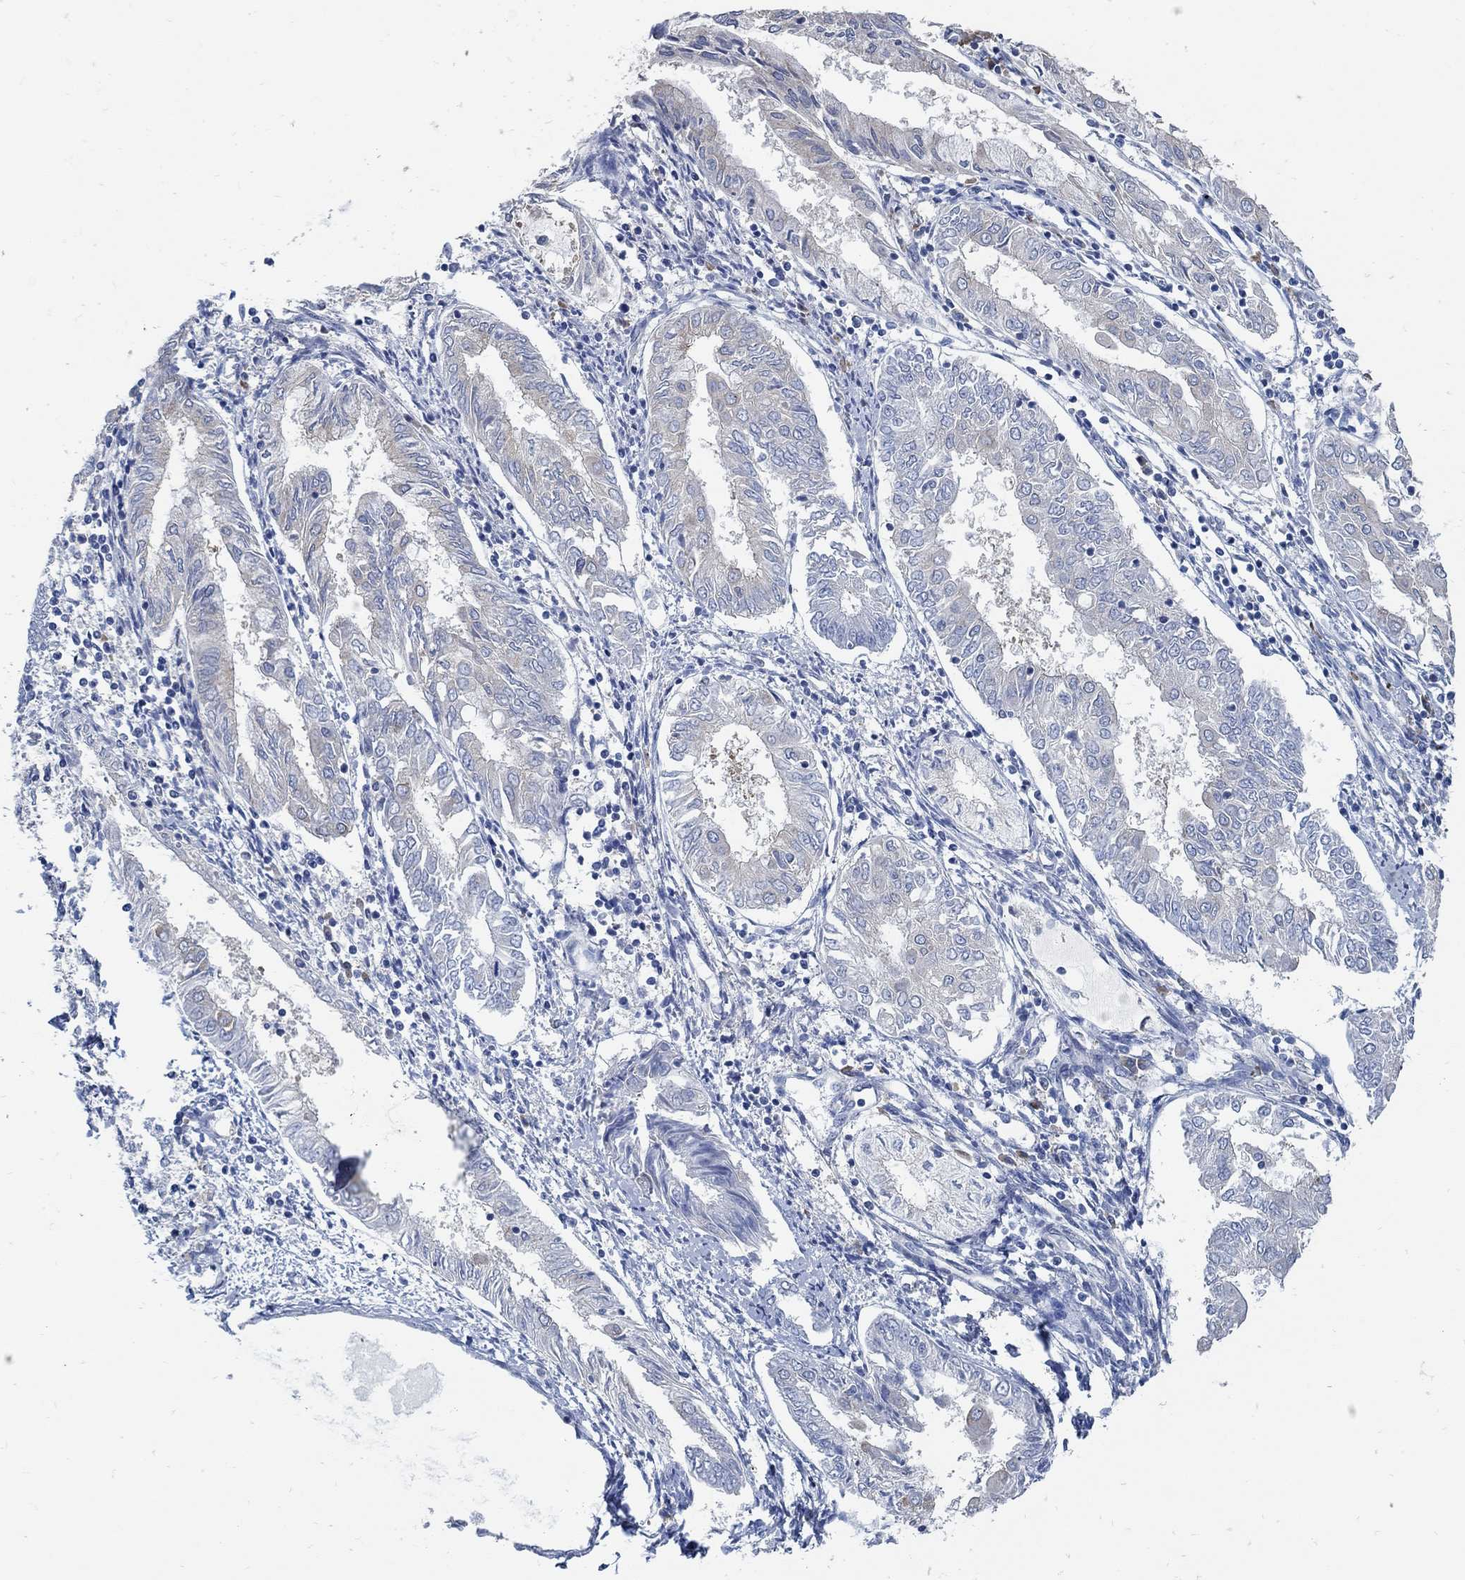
{"staining": {"intensity": "weak", "quantity": "<25%", "location": "cytoplasmic/membranous"}, "tissue": "endometrial cancer", "cell_type": "Tumor cells", "image_type": "cancer", "snomed": [{"axis": "morphology", "description": "Adenocarcinoma, NOS"}, {"axis": "topography", "description": "Endometrium"}], "caption": "IHC of human endometrial adenocarcinoma demonstrates no positivity in tumor cells.", "gene": "PCDH11X", "patient": {"sex": "female", "age": 68}}